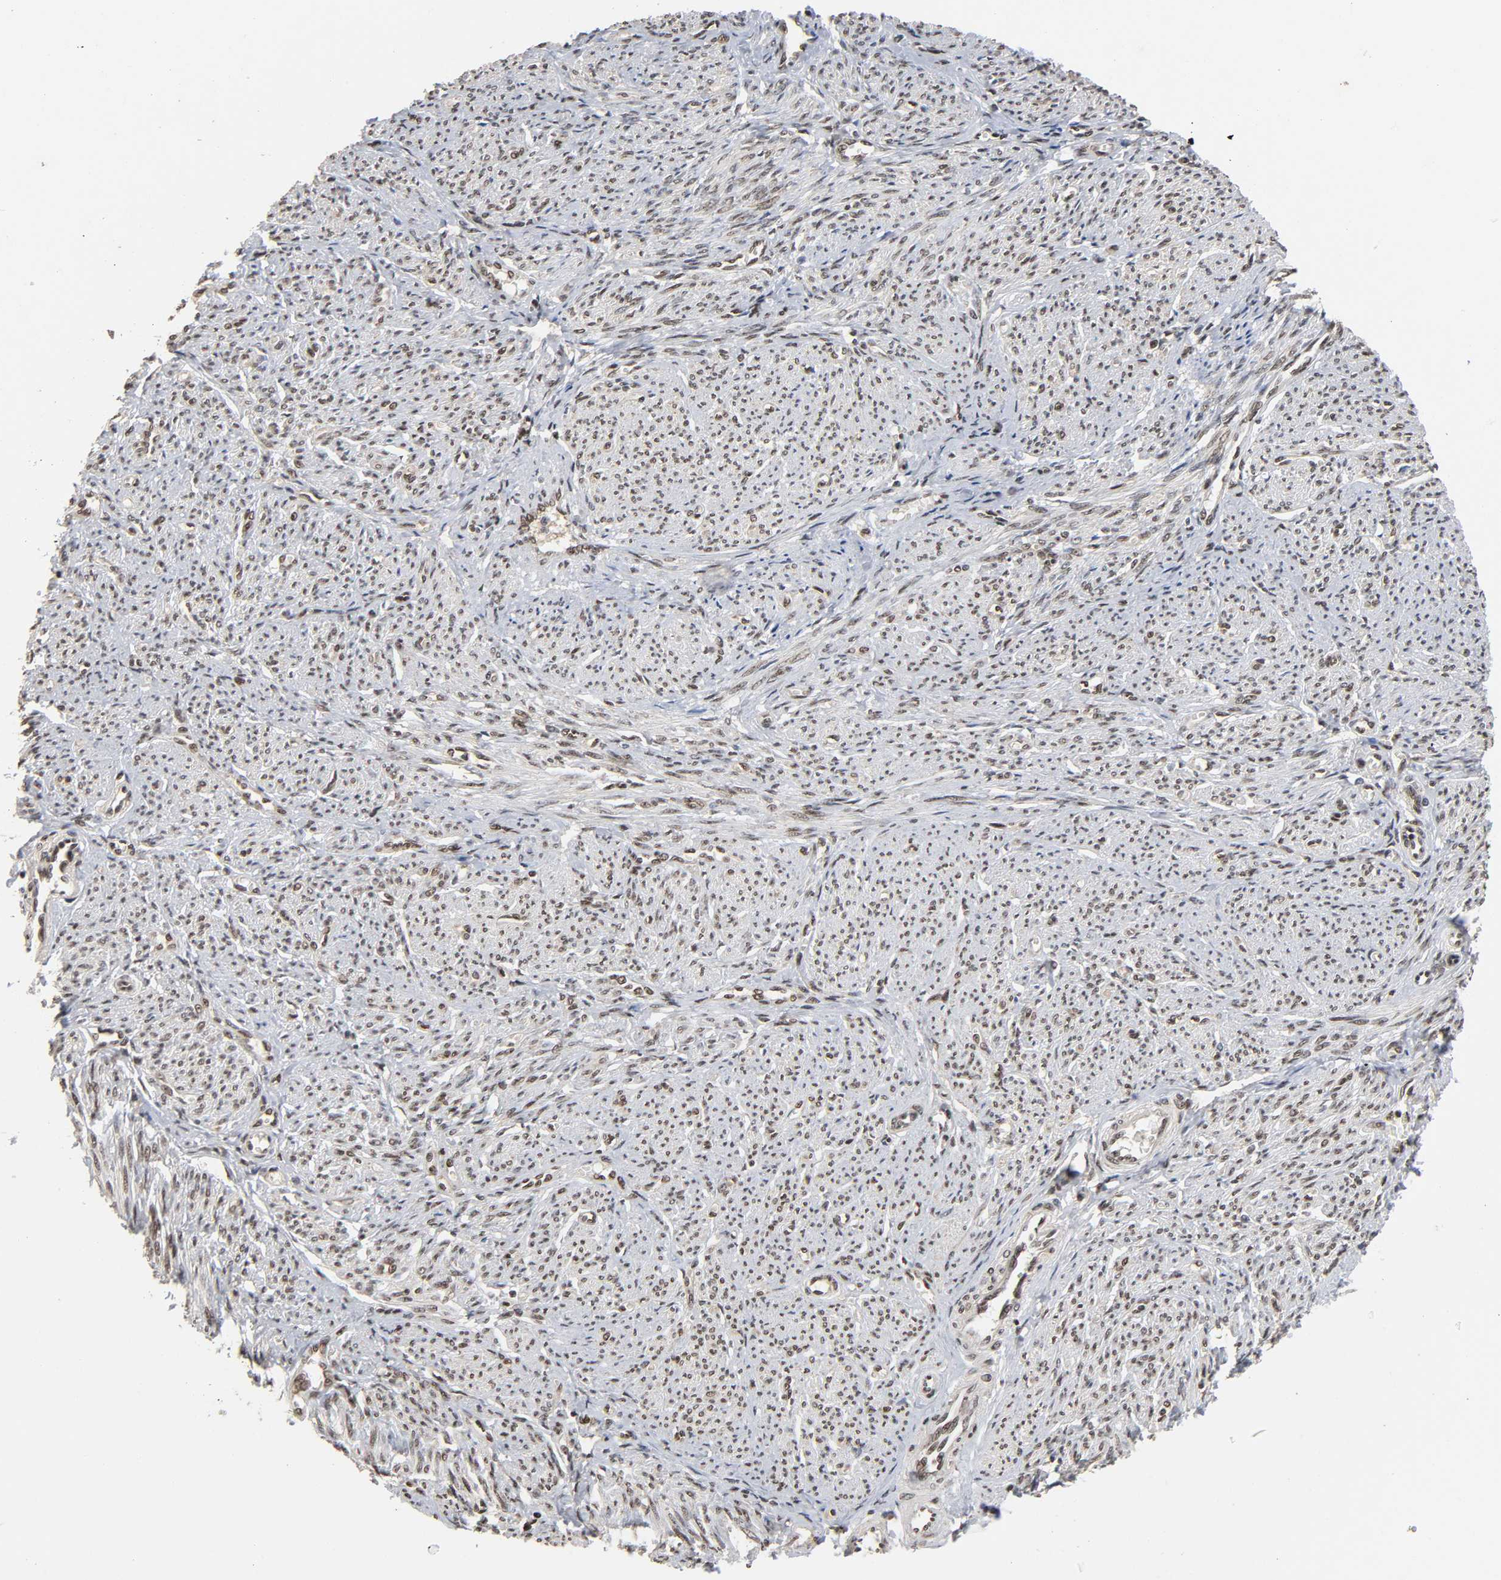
{"staining": {"intensity": "moderate", "quantity": ">75%", "location": "nuclear"}, "tissue": "smooth muscle", "cell_type": "Smooth muscle cells", "image_type": "normal", "snomed": [{"axis": "morphology", "description": "Normal tissue, NOS"}, {"axis": "topography", "description": "Smooth muscle"}], "caption": "Benign smooth muscle exhibits moderate nuclear positivity in about >75% of smooth muscle cells (Brightfield microscopy of DAB IHC at high magnification)..", "gene": "ZNF384", "patient": {"sex": "female", "age": 65}}